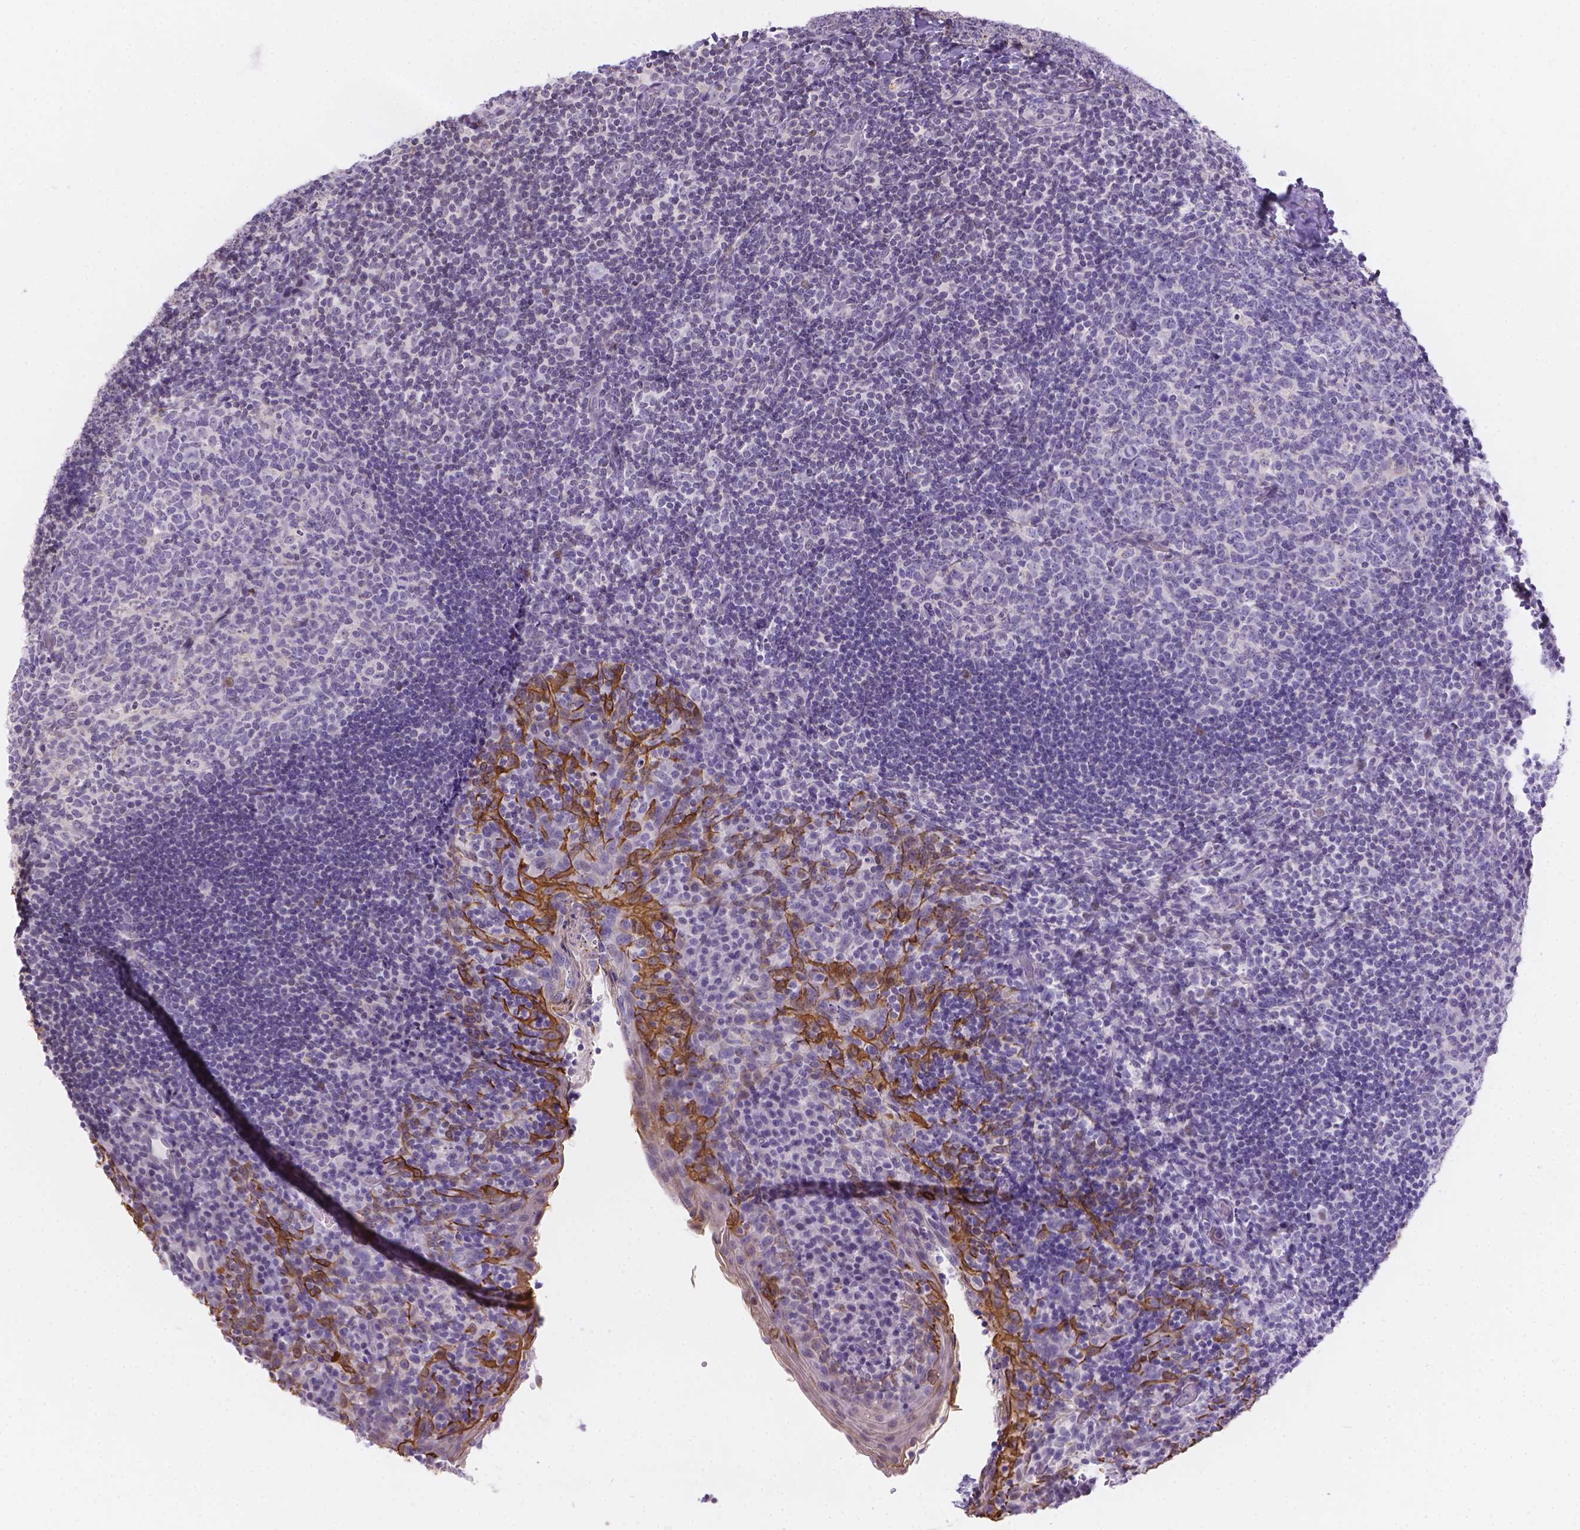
{"staining": {"intensity": "moderate", "quantity": "<25%", "location": "cytoplasmic/membranous"}, "tissue": "tonsil", "cell_type": "Germinal center cells", "image_type": "normal", "snomed": [{"axis": "morphology", "description": "Normal tissue, NOS"}, {"axis": "topography", "description": "Tonsil"}], "caption": "Immunohistochemistry (IHC) photomicrograph of normal human tonsil stained for a protein (brown), which displays low levels of moderate cytoplasmic/membranous expression in about <25% of germinal center cells.", "gene": "DMWD", "patient": {"sex": "male", "age": 17}}